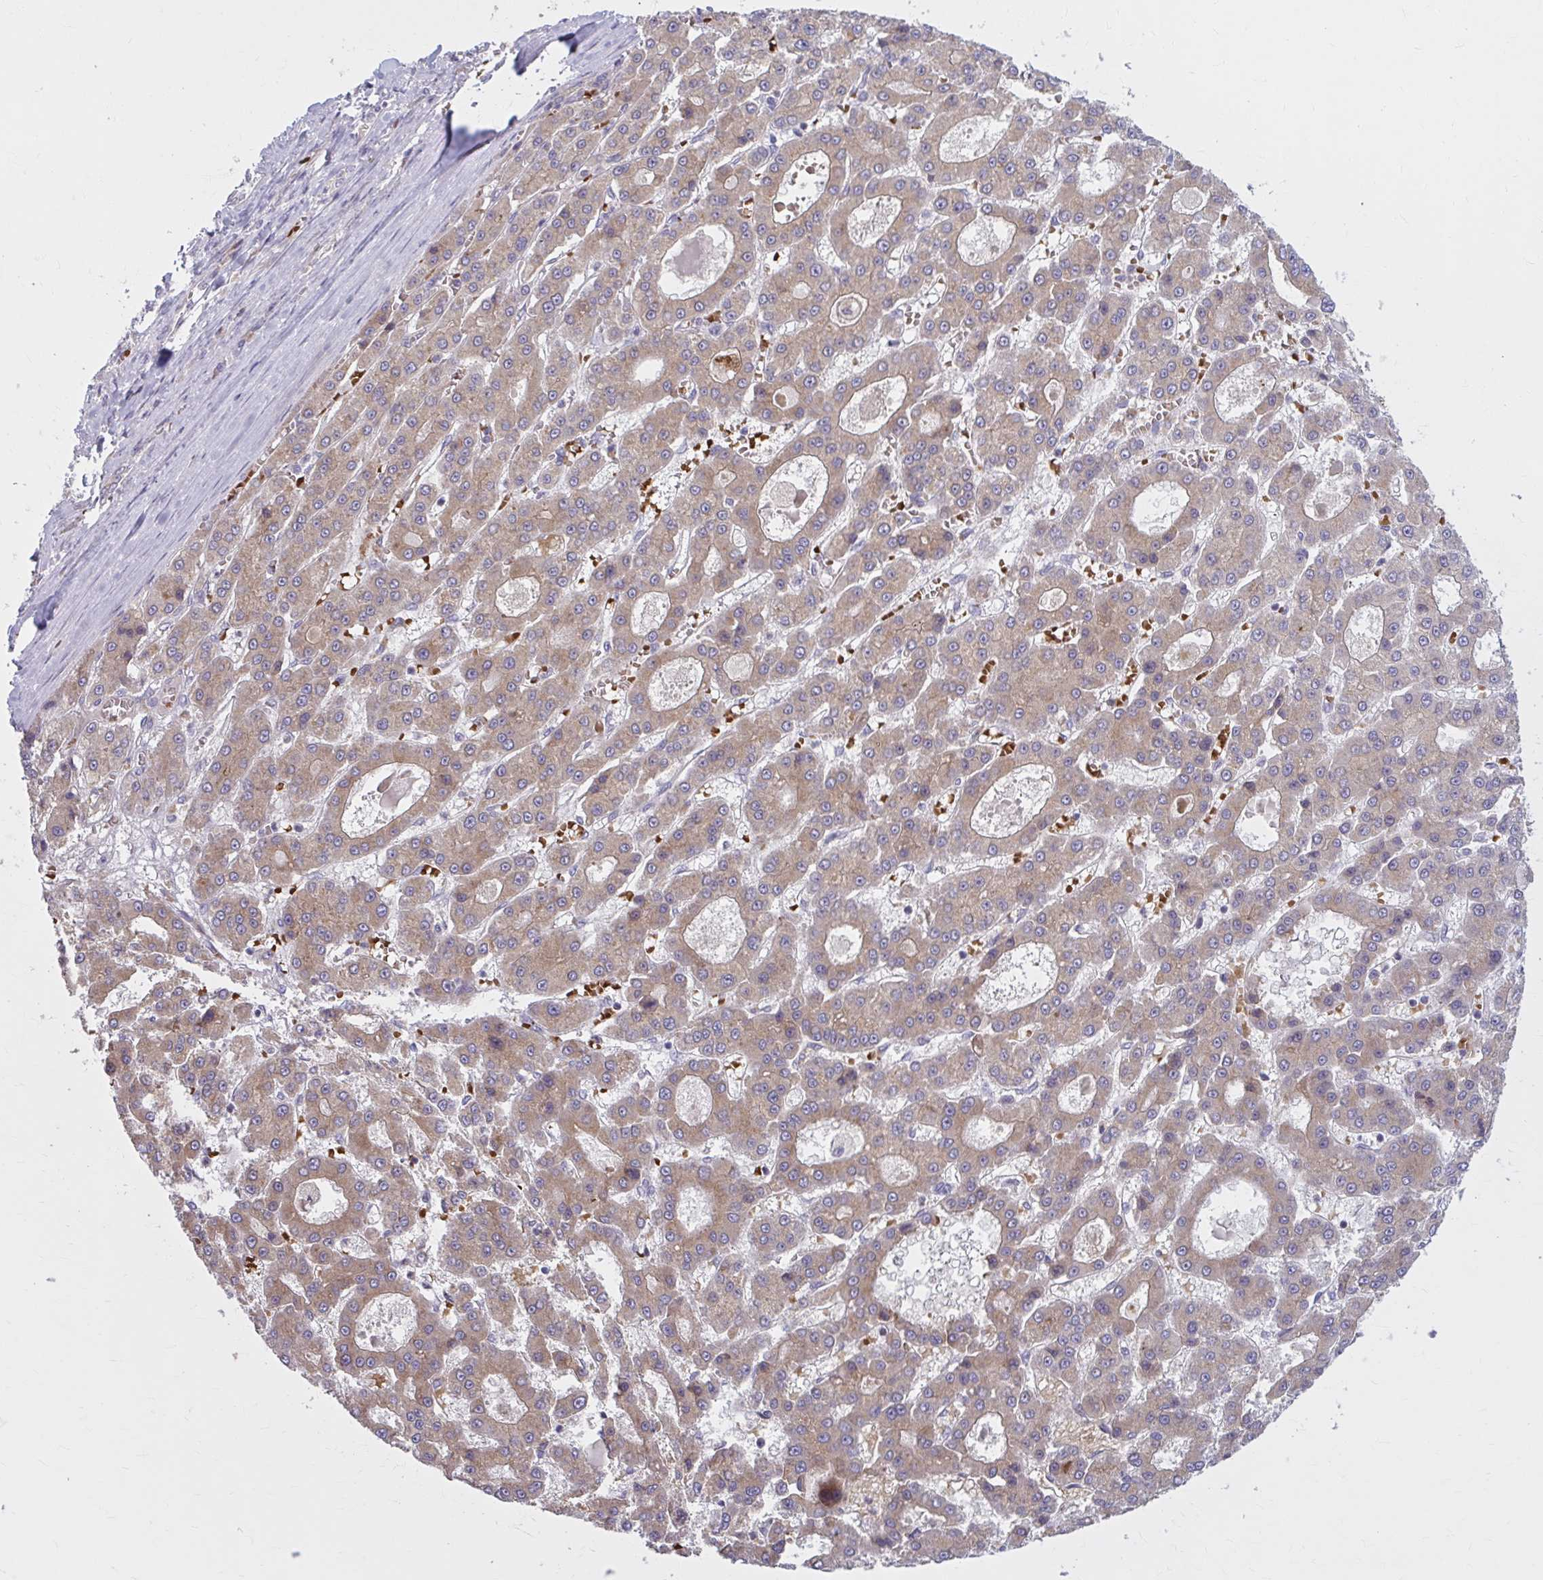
{"staining": {"intensity": "weak", "quantity": ">75%", "location": "cytoplasmic/membranous"}, "tissue": "liver cancer", "cell_type": "Tumor cells", "image_type": "cancer", "snomed": [{"axis": "morphology", "description": "Carcinoma, Hepatocellular, NOS"}, {"axis": "topography", "description": "Liver"}], "caption": "IHC (DAB (3,3'-diaminobenzidine)) staining of human hepatocellular carcinoma (liver) exhibits weak cytoplasmic/membranous protein expression in approximately >75% of tumor cells. The staining is performed using DAB brown chromogen to label protein expression. The nuclei are counter-stained blue using hematoxylin.", "gene": "SNF8", "patient": {"sex": "male", "age": 70}}